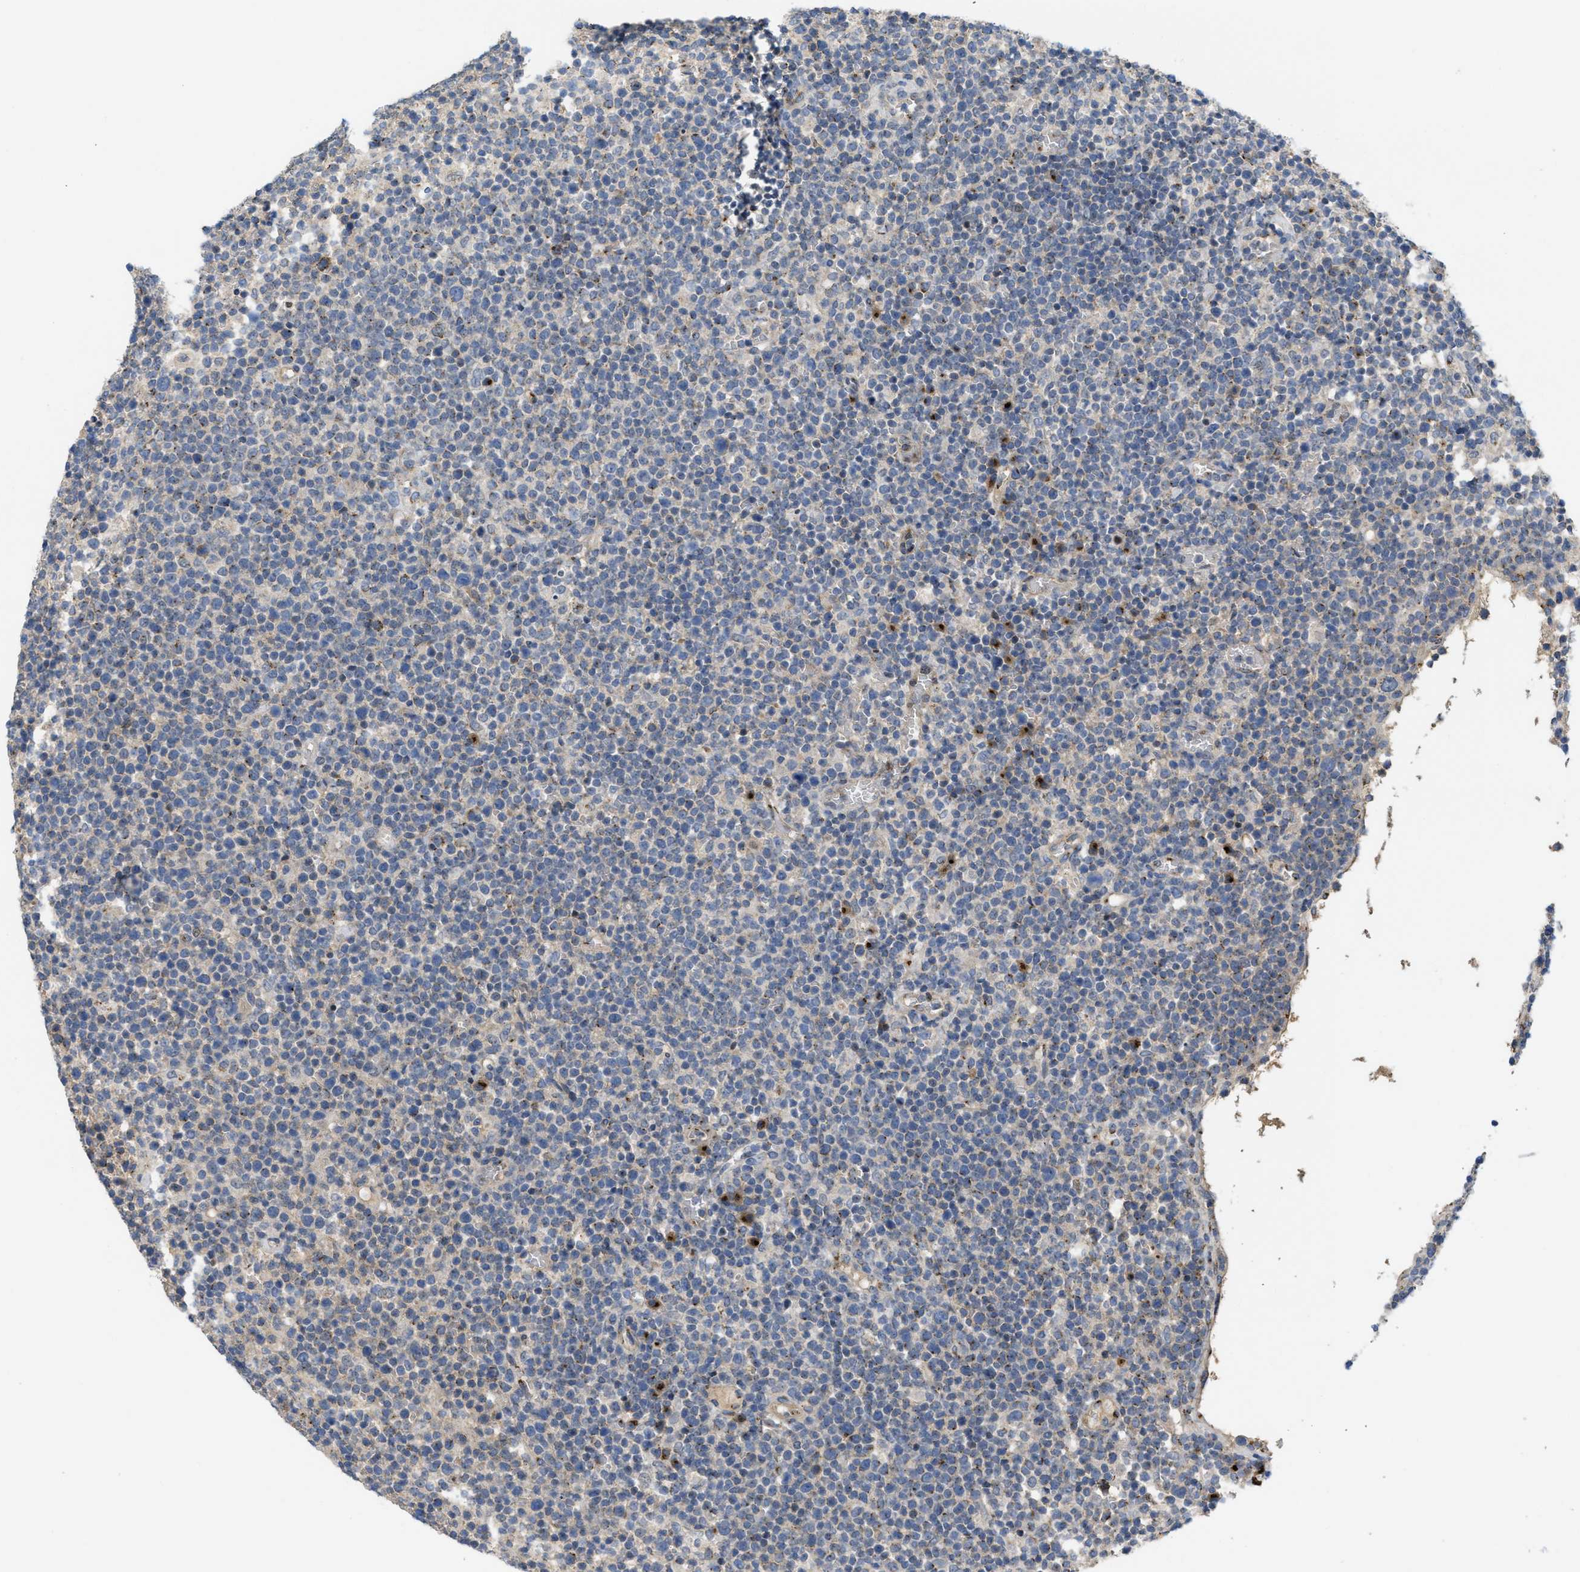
{"staining": {"intensity": "negative", "quantity": "none", "location": "none"}, "tissue": "lymphoma", "cell_type": "Tumor cells", "image_type": "cancer", "snomed": [{"axis": "morphology", "description": "Malignant lymphoma, non-Hodgkin's type, High grade"}, {"axis": "topography", "description": "Lymph node"}], "caption": "Tumor cells are negative for protein expression in human lymphoma.", "gene": "ZNF70", "patient": {"sex": "male", "age": 61}}